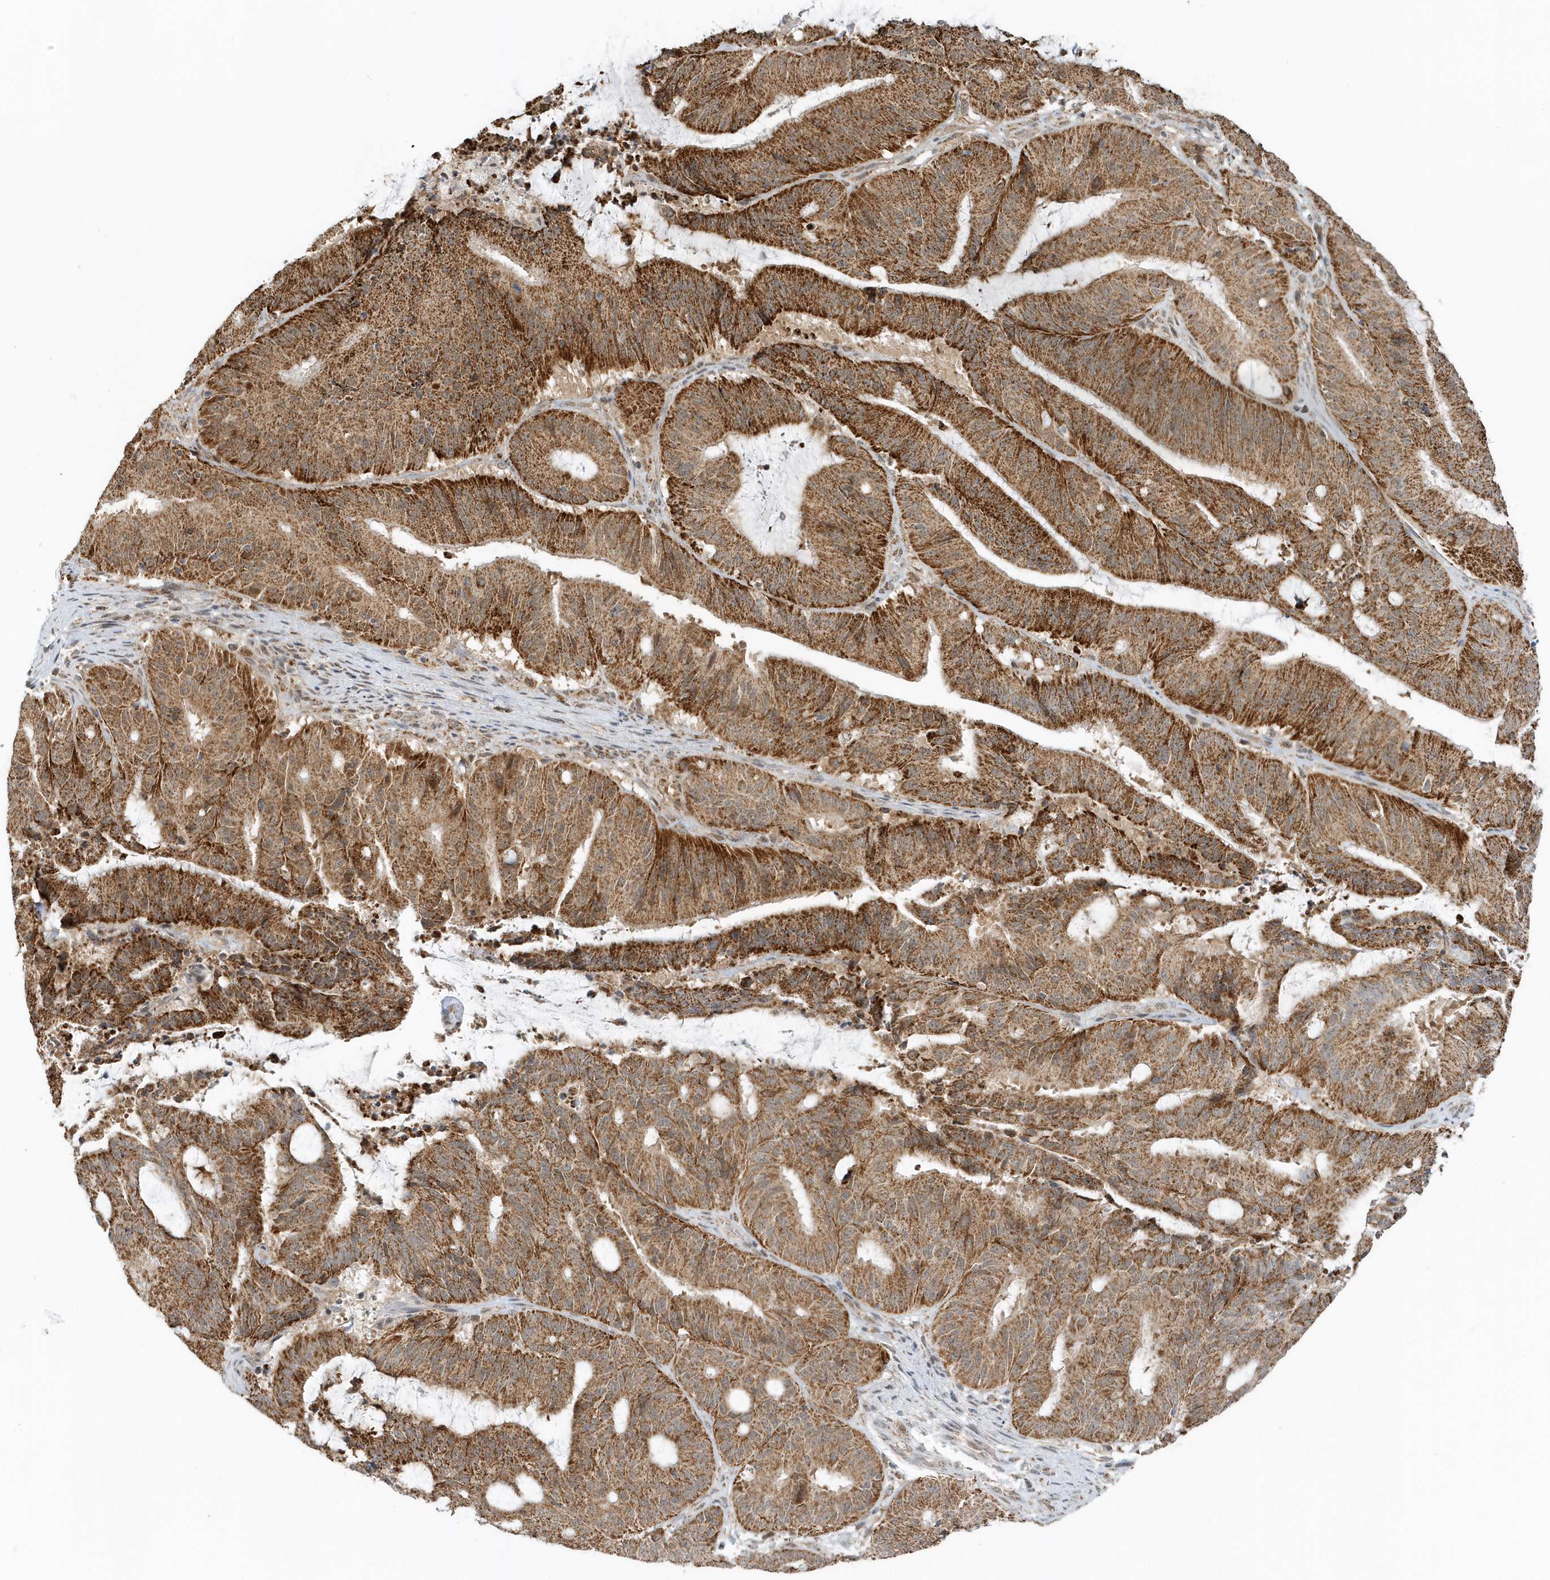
{"staining": {"intensity": "strong", "quantity": ">75%", "location": "cytoplasmic/membranous"}, "tissue": "liver cancer", "cell_type": "Tumor cells", "image_type": "cancer", "snomed": [{"axis": "morphology", "description": "Normal tissue, NOS"}, {"axis": "morphology", "description": "Cholangiocarcinoma"}, {"axis": "topography", "description": "Liver"}, {"axis": "topography", "description": "Peripheral nerve tissue"}], "caption": "Immunohistochemical staining of human liver cancer exhibits strong cytoplasmic/membranous protein staining in about >75% of tumor cells.", "gene": "PSMD6", "patient": {"sex": "female", "age": 73}}